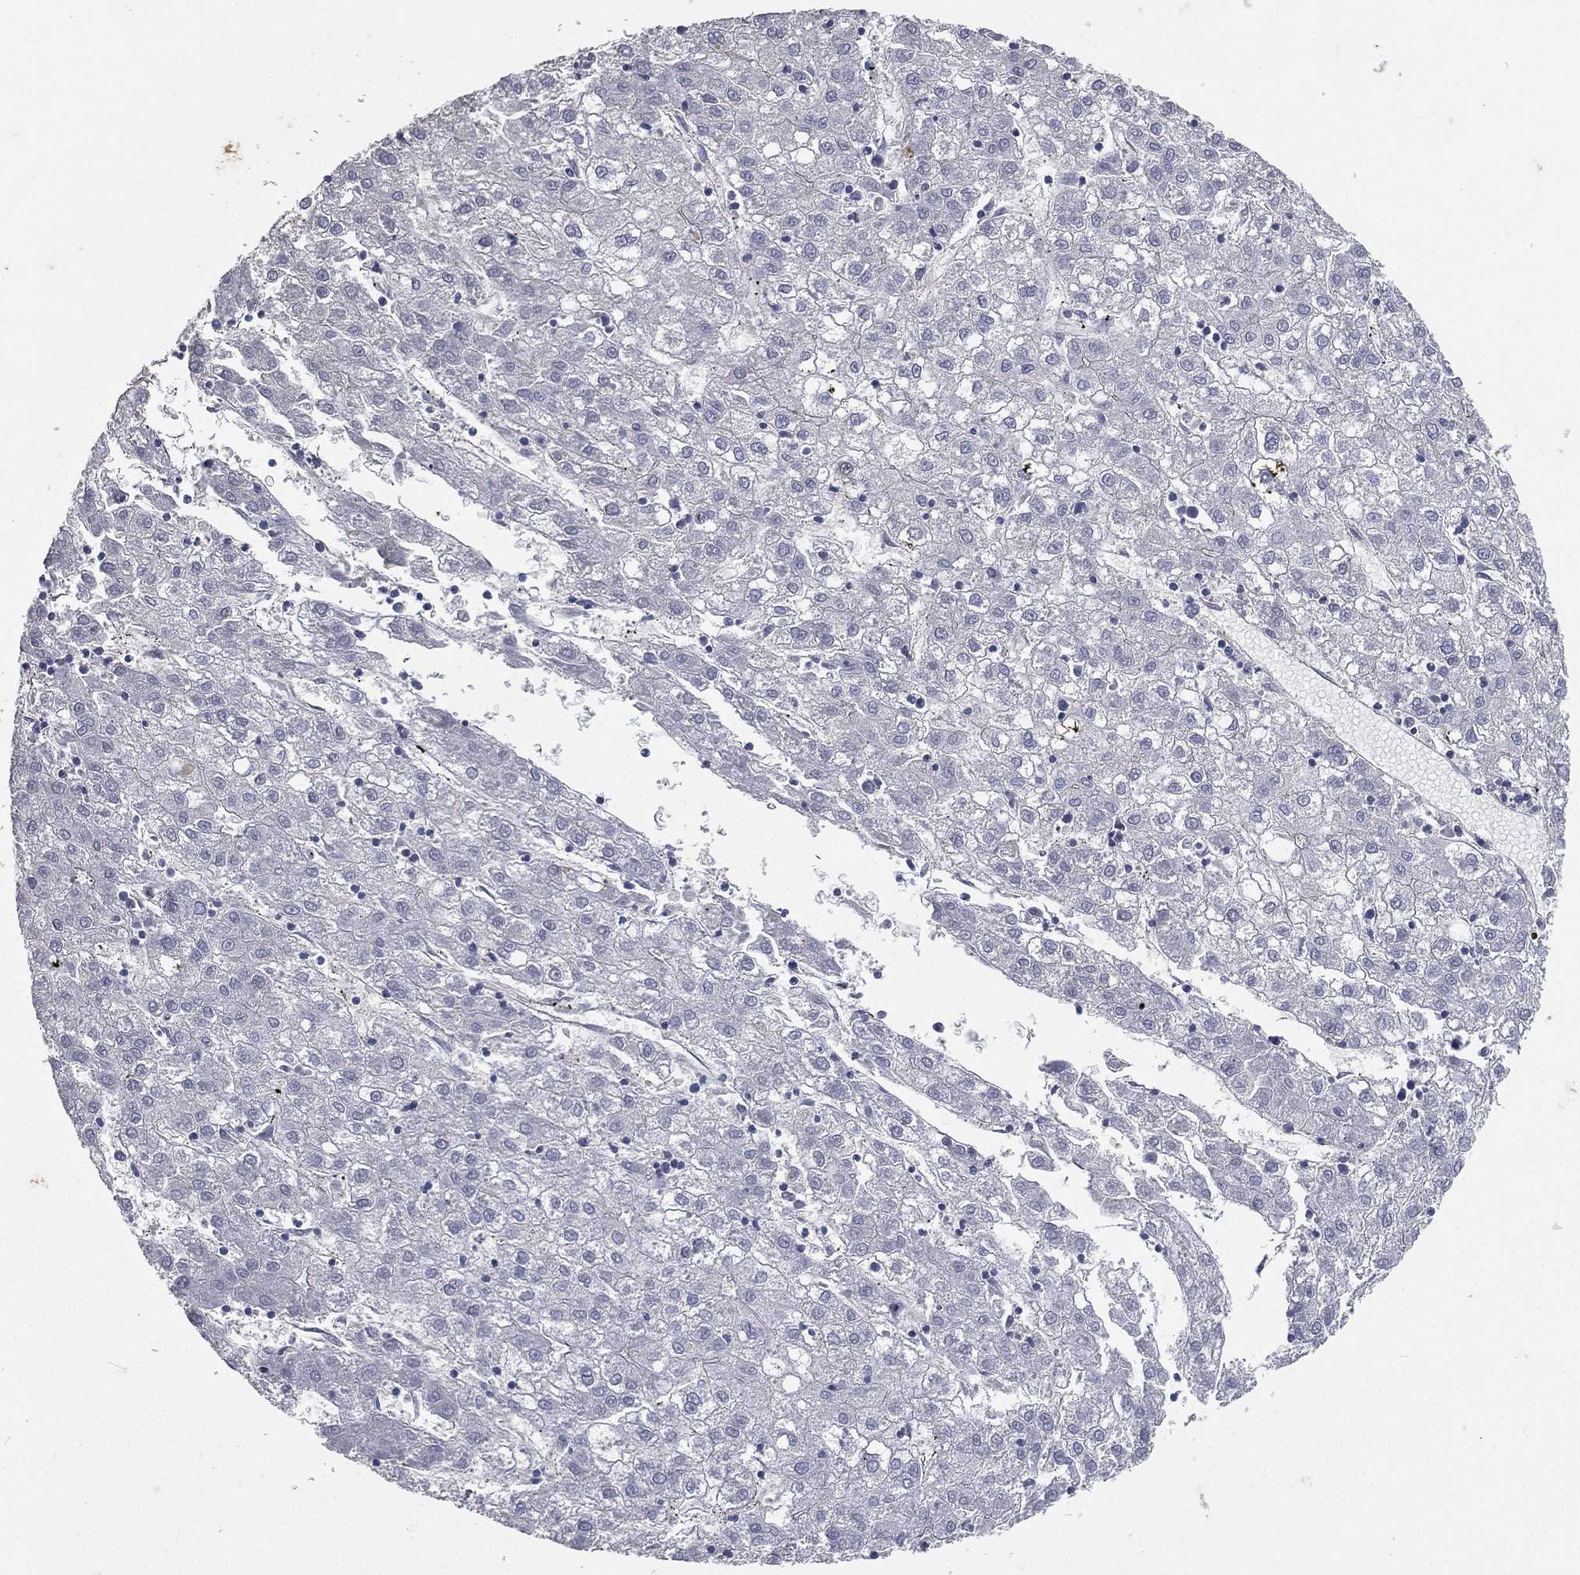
{"staining": {"intensity": "negative", "quantity": "none", "location": "none"}, "tissue": "liver cancer", "cell_type": "Tumor cells", "image_type": "cancer", "snomed": [{"axis": "morphology", "description": "Carcinoma, Hepatocellular, NOS"}, {"axis": "topography", "description": "Liver"}], "caption": "This is an IHC photomicrograph of human liver cancer (hepatocellular carcinoma). There is no positivity in tumor cells.", "gene": "CROCC", "patient": {"sex": "male", "age": 72}}